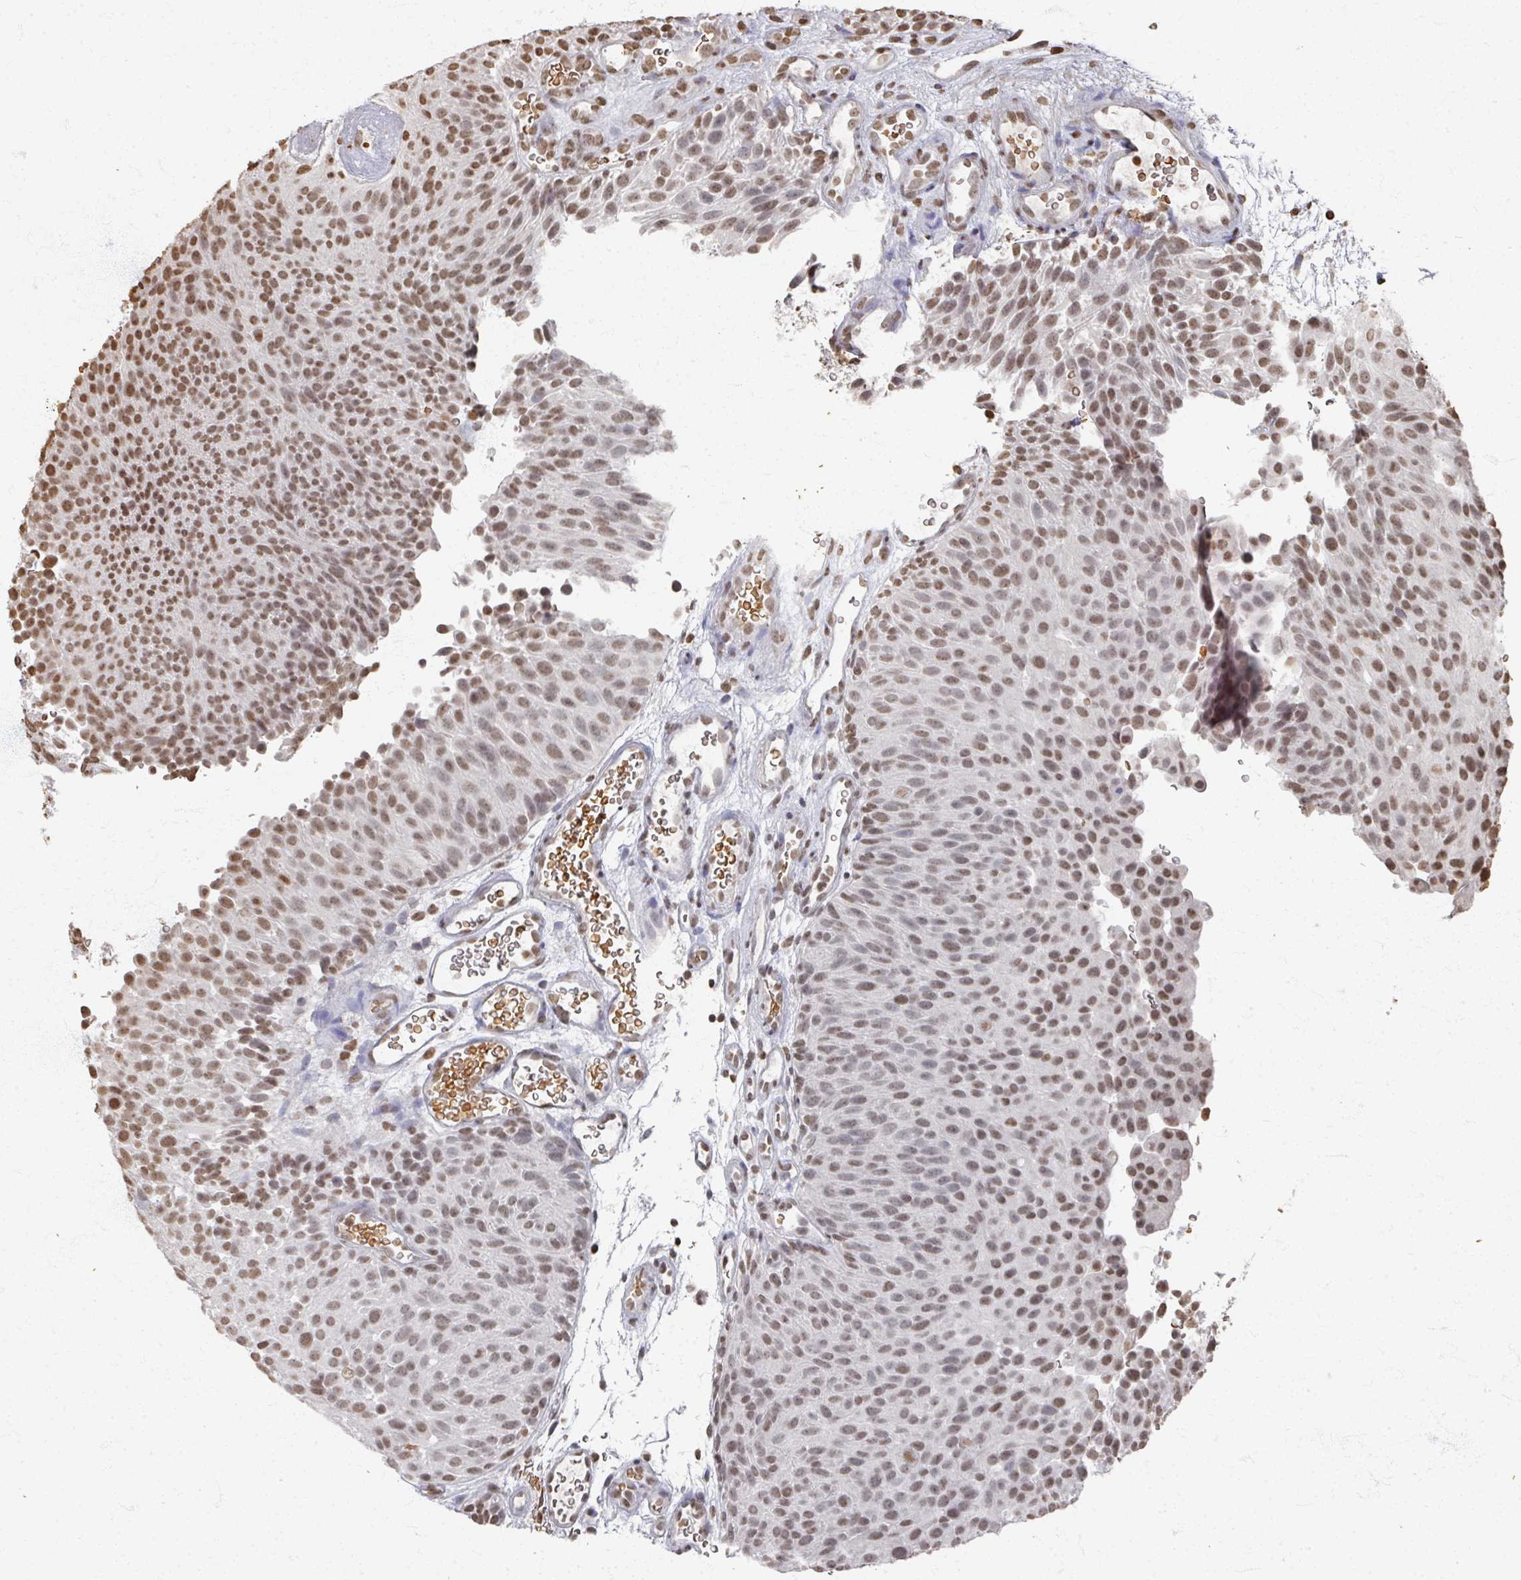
{"staining": {"intensity": "moderate", "quantity": ">75%", "location": "nuclear"}, "tissue": "urothelial cancer", "cell_type": "Tumor cells", "image_type": "cancer", "snomed": [{"axis": "morphology", "description": "Urothelial carcinoma, Low grade"}, {"axis": "topography", "description": "Urinary bladder"}], "caption": "Immunohistochemistry (IHC) of human urothelial cancer shows medium levels of moderate nuclear positivity in about >75% of tumor cells.", "gene": "DCUN1D5", "patient": {"sex": "male", "age": 78}}